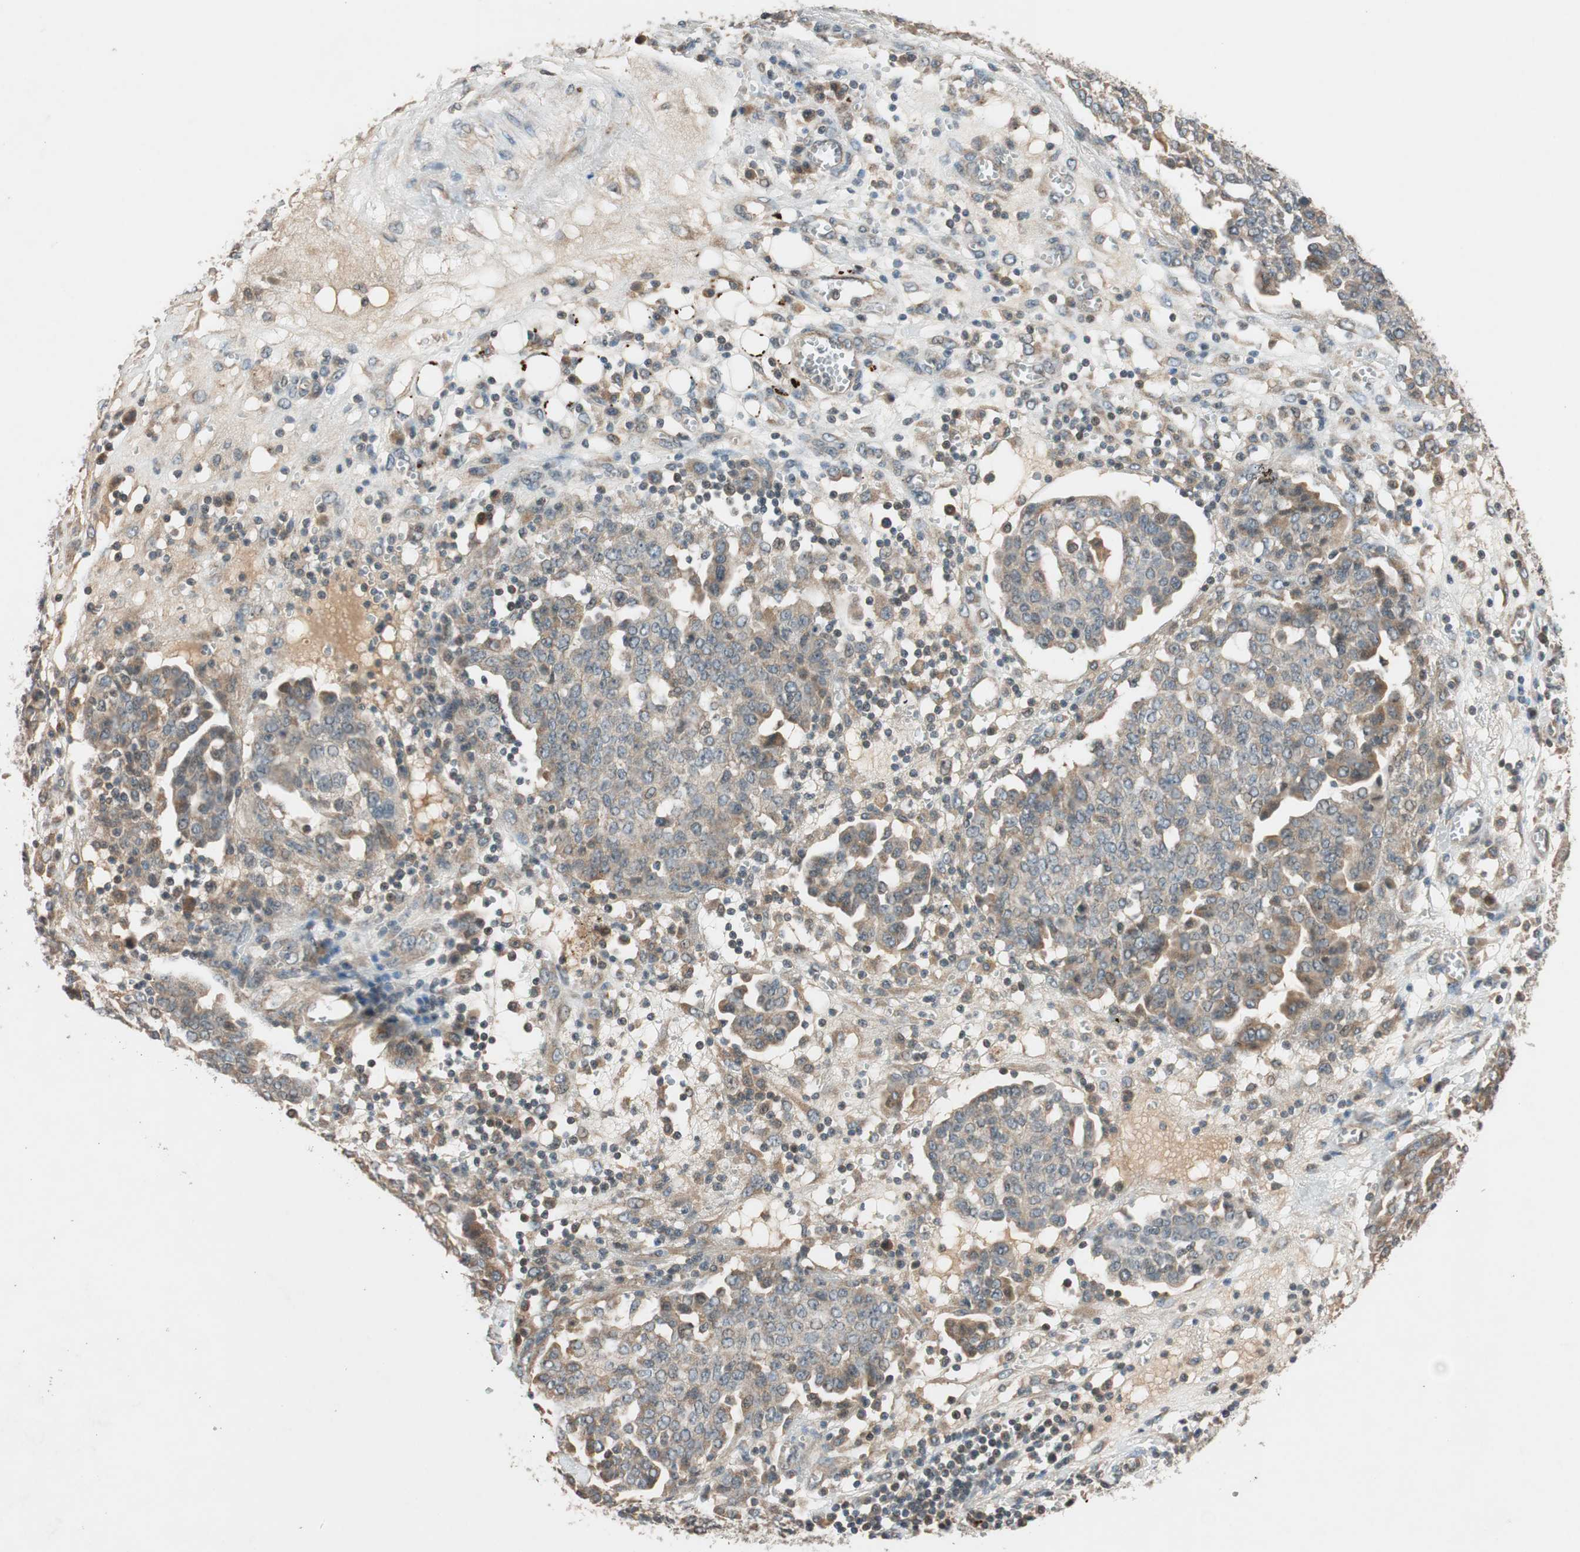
{"staining": {"intensity": "weak", "quantity": ">75%", "location": "cytoplasmic/membranous"}, "tissue": "ovarian cancer", "cell_type": "Tumor cells", "image_type": "cancer", "snomed": [{"axis": "morphology", "description": "Cystadenocarcinoma, serous, NOS"}, {"axis": "topography", "description": "Soft tissue"}, {"axis": "topography", "description": "Ovary"}], "caption": "The photomicrograph displays immunohistochemical staining of ovarian serous cystadenocarcinoma. There is weak cytoplasmic/membranous expression is identified in approximately >75% of tumor cells. The staining was performed using DAB (3,3'-diaminobenzidine) to visualize the protein expression in brown, while the nuclei were stained in blue with hematoxylin (Magnification: 20x).", "gene": "GLB1", "patient": {"sex": "female", "age": 57}}